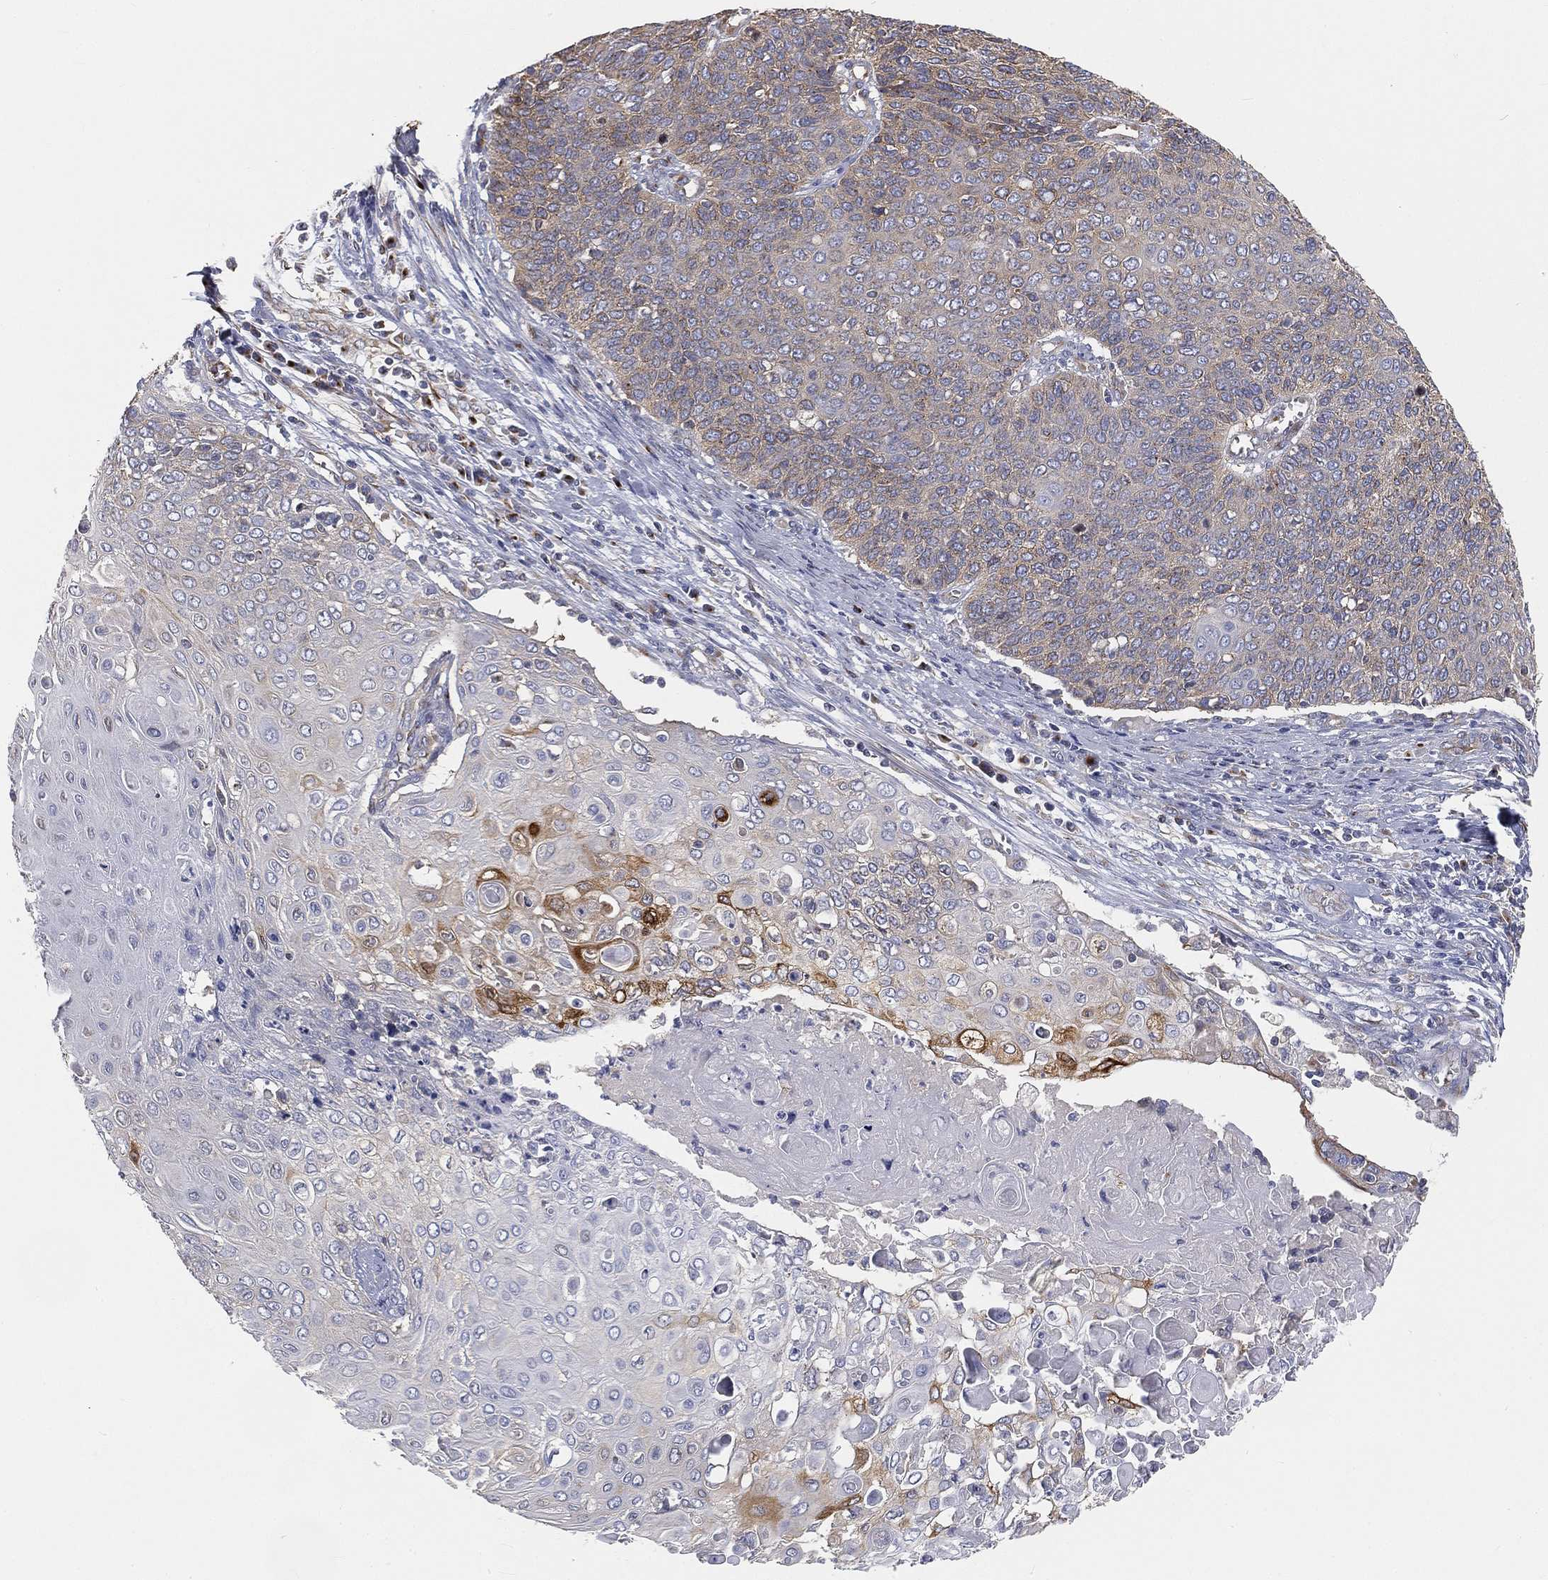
{"staining": {"intensity": "strong", "quantity": "<25%", "location": "cytoplasmic/membranous"}, "tissue": "cervical cancer", "cell_type": "Tumor cells", "image_type": "cancer", "snomed": [{"axis": "morphology", "description": "Squamous cell carcinoma, NOS"}, {"axis": "topography", "description": "Cervix"}], "caption": "IHC (DAB (3,3'-diaminobenzidine)) staining of cervical cancer exhibits strong cytoplasmic/membranous protein positivity in about <25% of tumor cells.", "gene": "TMEM25", "patient": {"sex": "female", "age": 39}}